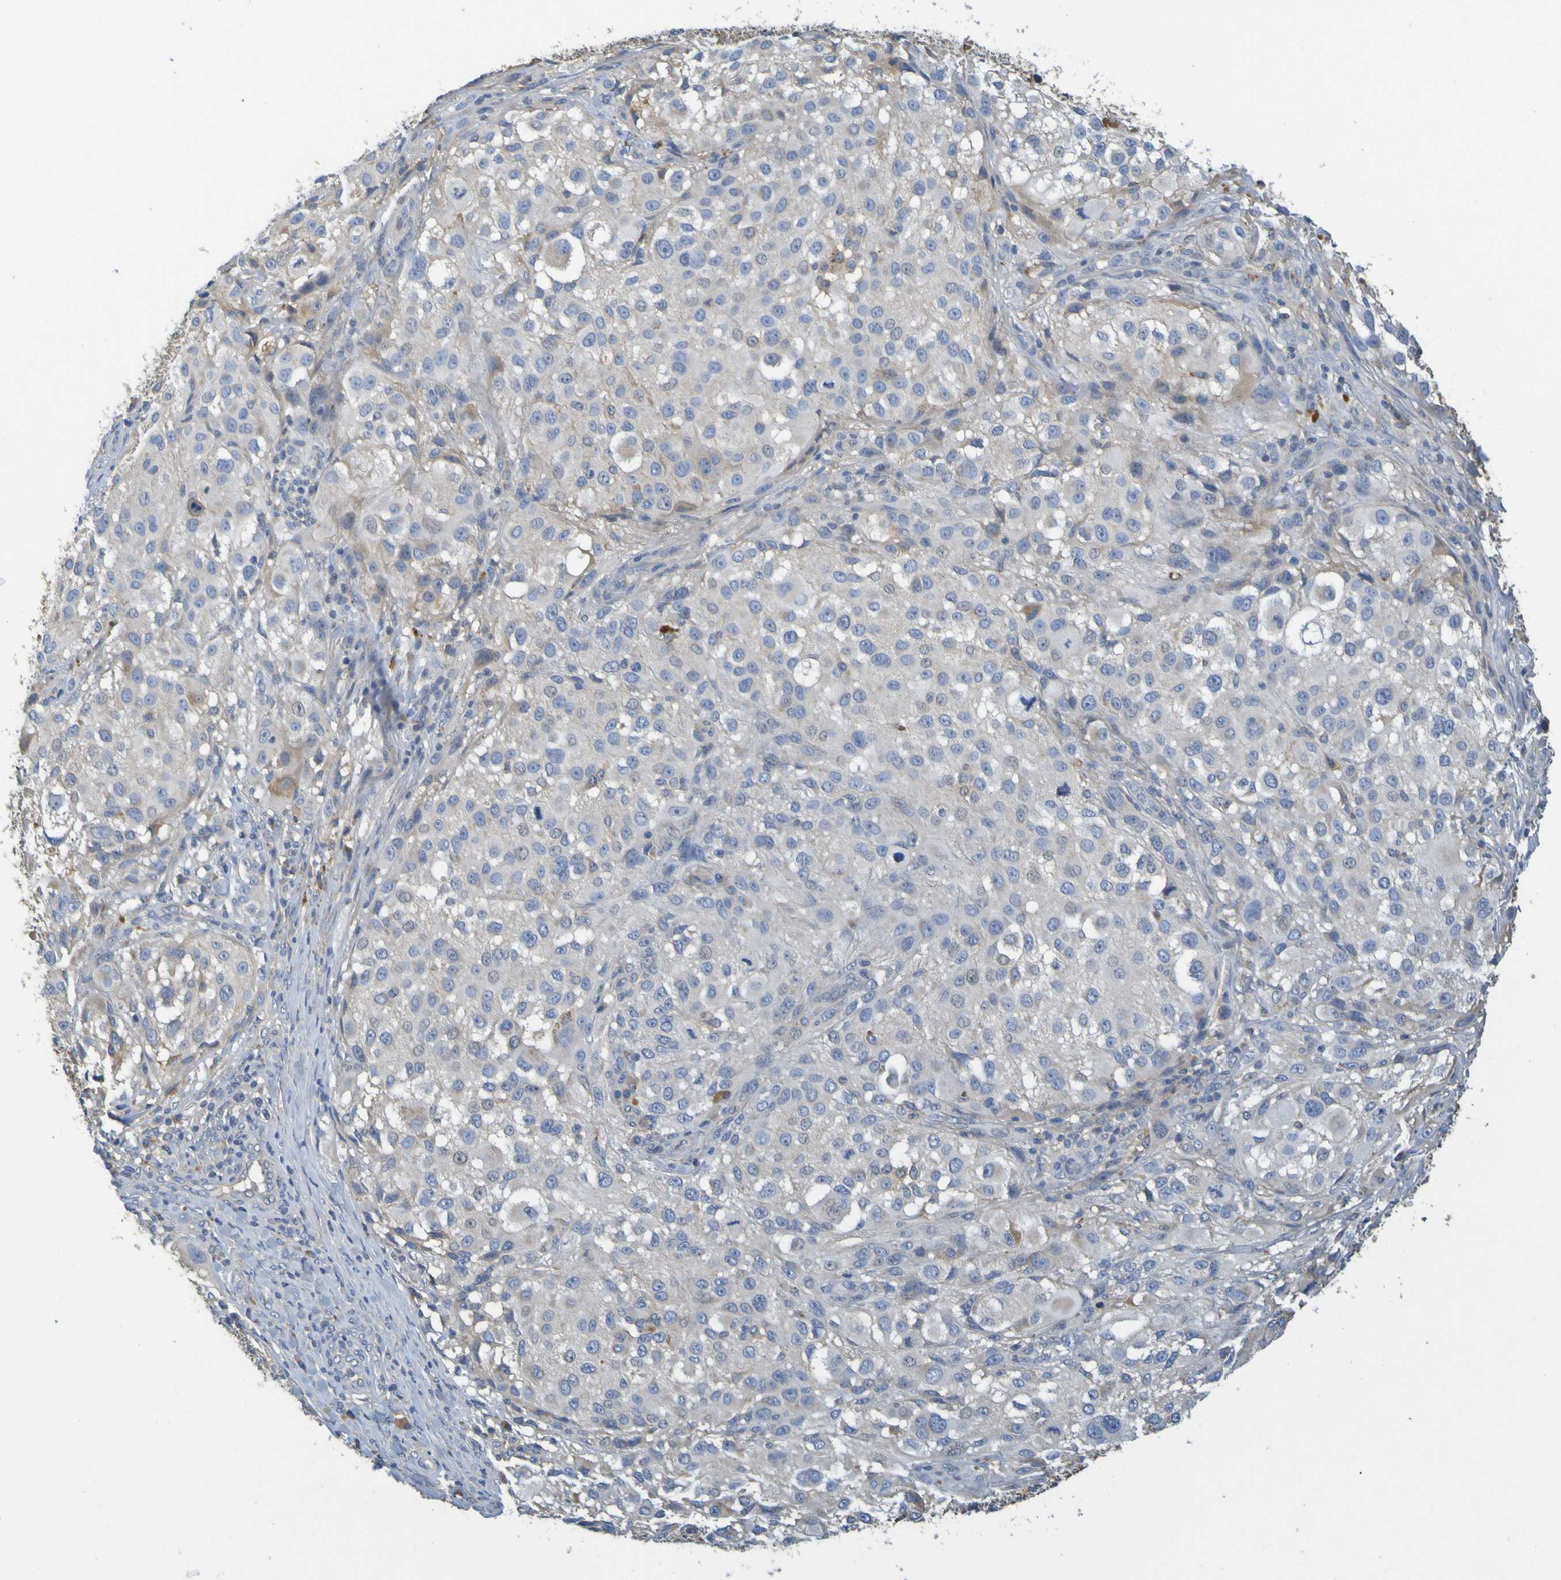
{"staining": {"intensity": "negative", "quantity": "none", "location": "none"}, "tissue": "melanoma", "cell_type": "Tumor cells", "image_type": "cancer", "snomed": [{"axis": "morphology", "description": "Necrosis, NOS"}, {"axis": "morphology", "description": "Malignant melanoma, NOS"}, {"axis": "topography", "description": "Skin"}], "caption": "IHC of human malignant melanoma exhibits no expression in tumor cells. The staining was performed using DAB (3,3'-diaminobenzidine) to visualize the protein expression in brown, while the nuclei were stained in blue with hematoxylin (Magnification: 20x).", "gene": "C1QA", "patient": {"sex": "female", "age": 87}}